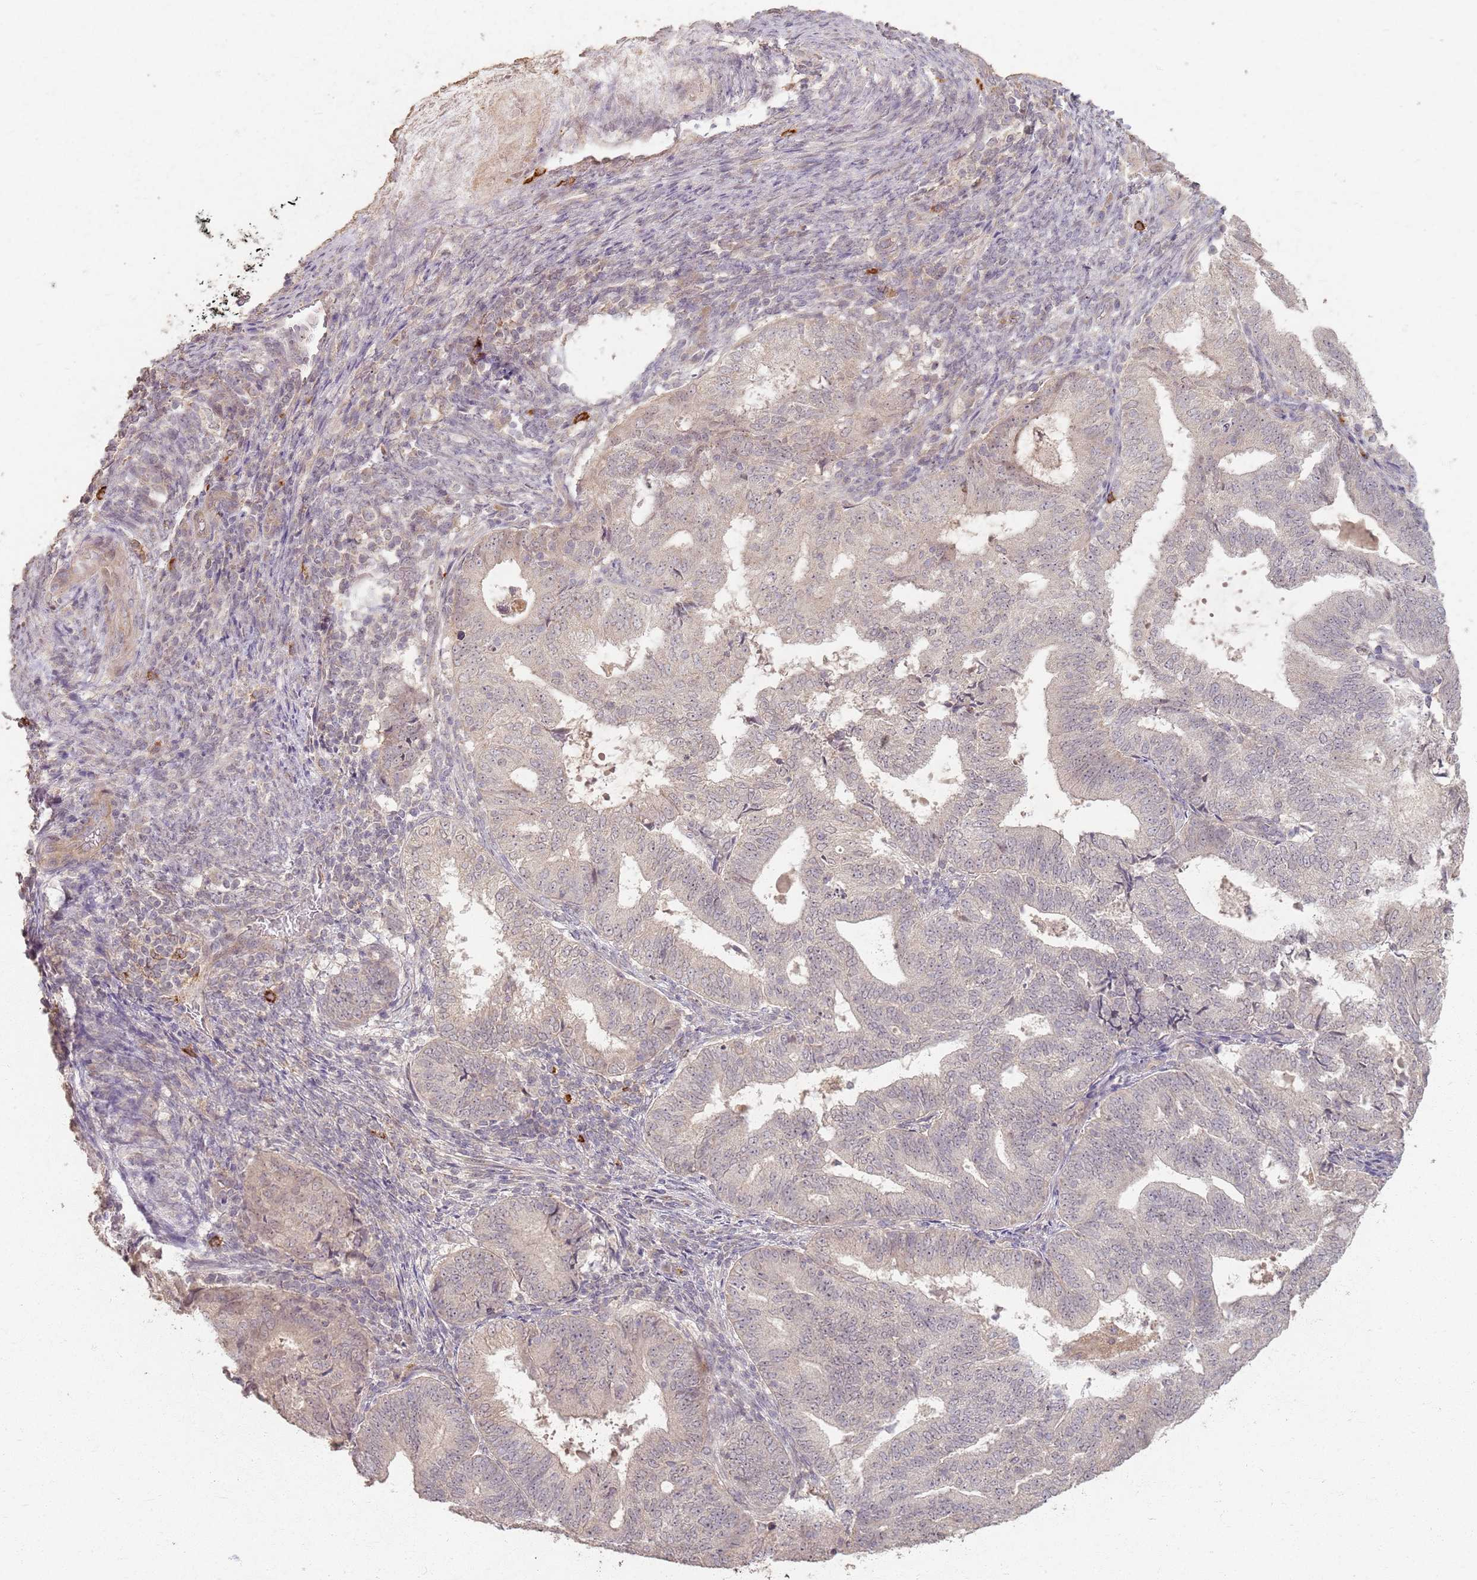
{"staining": {"intensity": "negative", "quantity": "none", "location": "none"}, "tissue": "endometrial cancer", "cell_type": "Tumor cells", "image_type": "cancer", "snomed": [{"axis": "morphology", "description": "Adenocarcinoma, NOS"}, {"axis": "topography", "description": "Endometrium"}], "caption": "An image of human adenocarcinoma (endometrial) is negative for staining in tumor cells.", "gene": "CCDC168", "patient": {"sex": "female", "age": 70}}